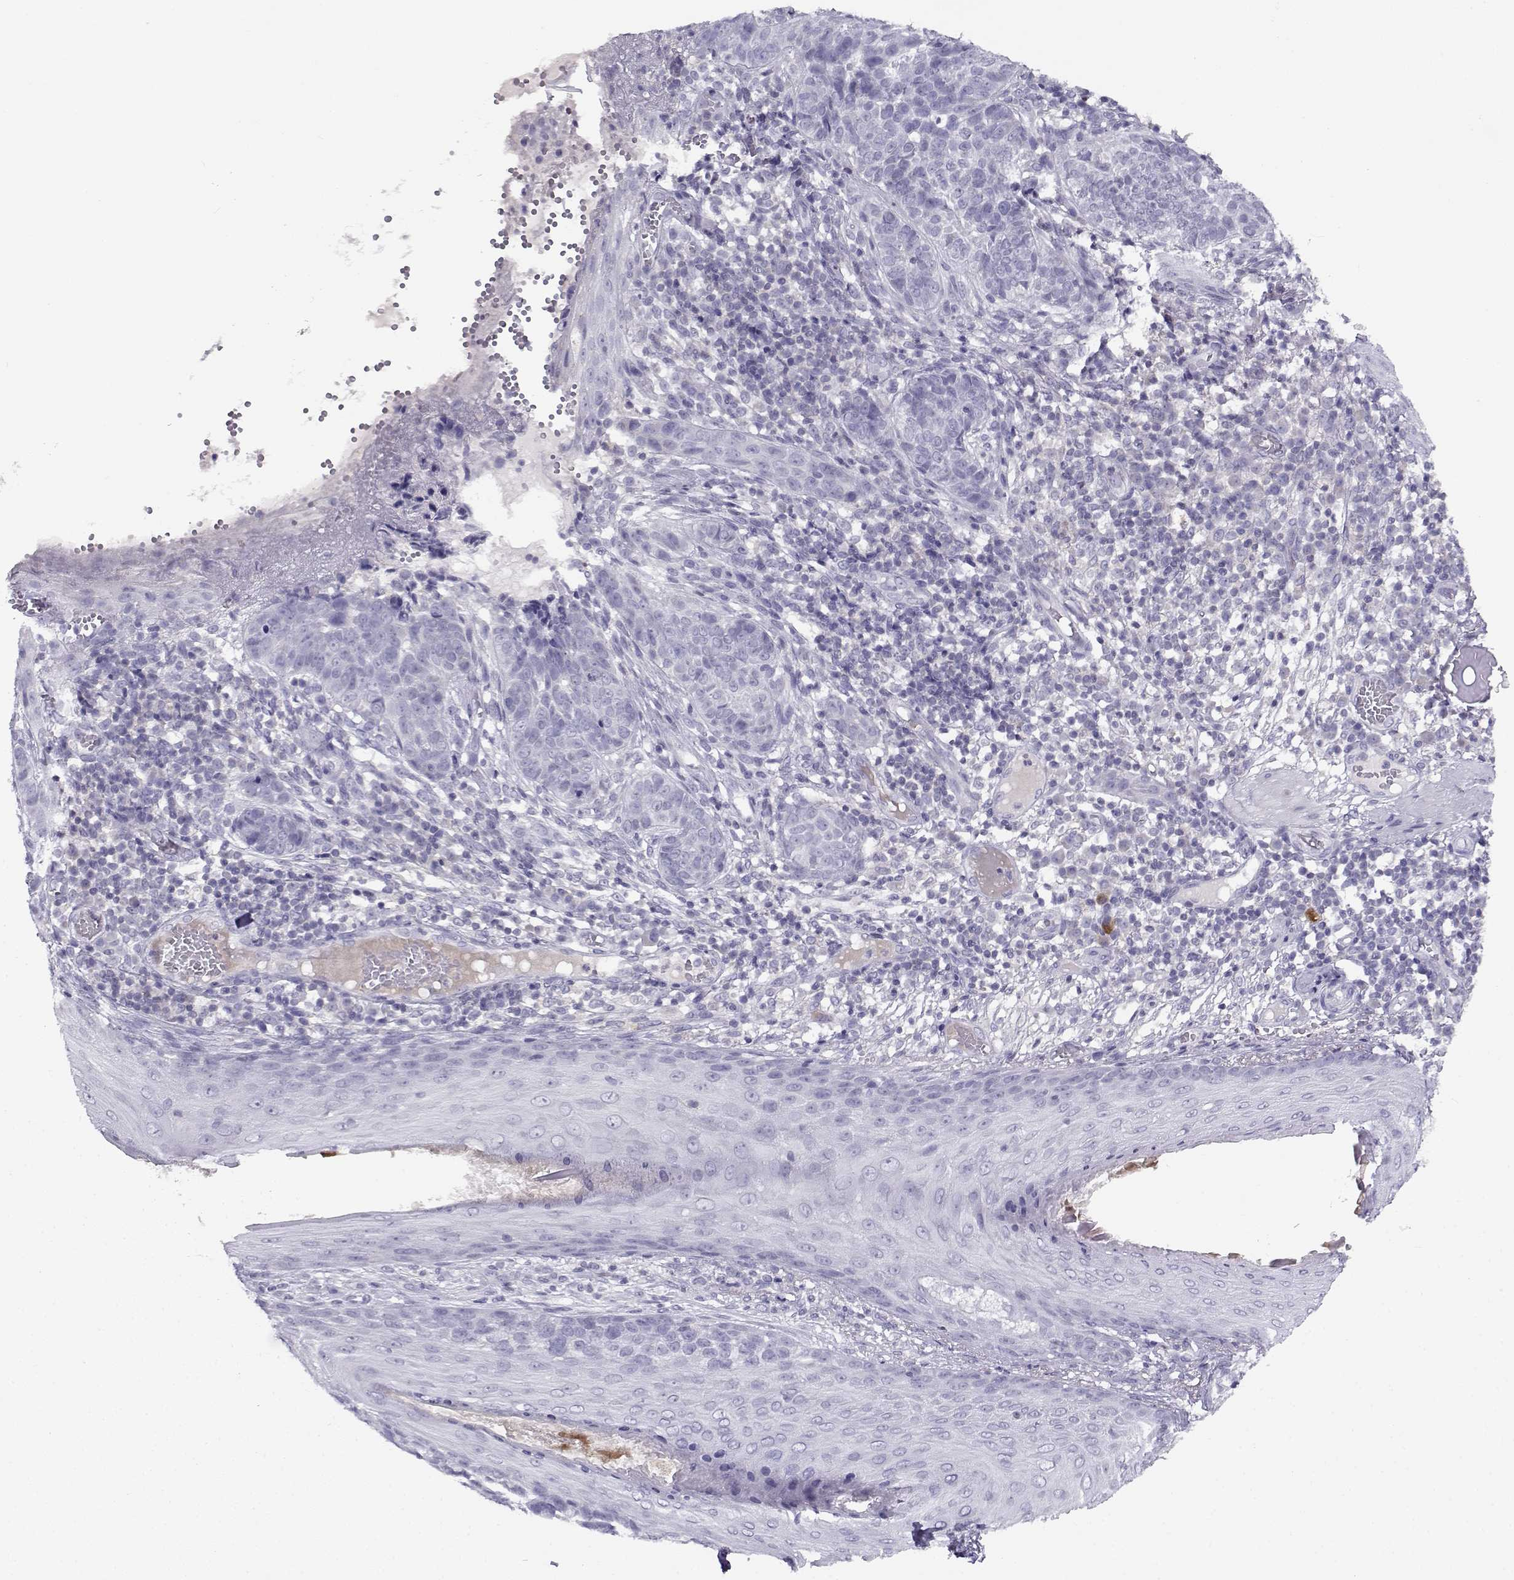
{"staining": {"intensity": "negative", "quantity": "none", "location": "none"}, "tissue": "skin cancer", "cell_type": "Tumor cells", "image_type": "cancer", "snomed": [{"axis": "morphology", "description": "Basal cell carcinoma"}, {"axis": "topography", "description": "Skin"}], "caption": "Human skin cancer (basal cell carcinoma) stained for a protein using immunohistochemistry displays no positivity in tumor cells.", "gene": "FAM166A", "patient": {"sex": "female", "age": 69}}